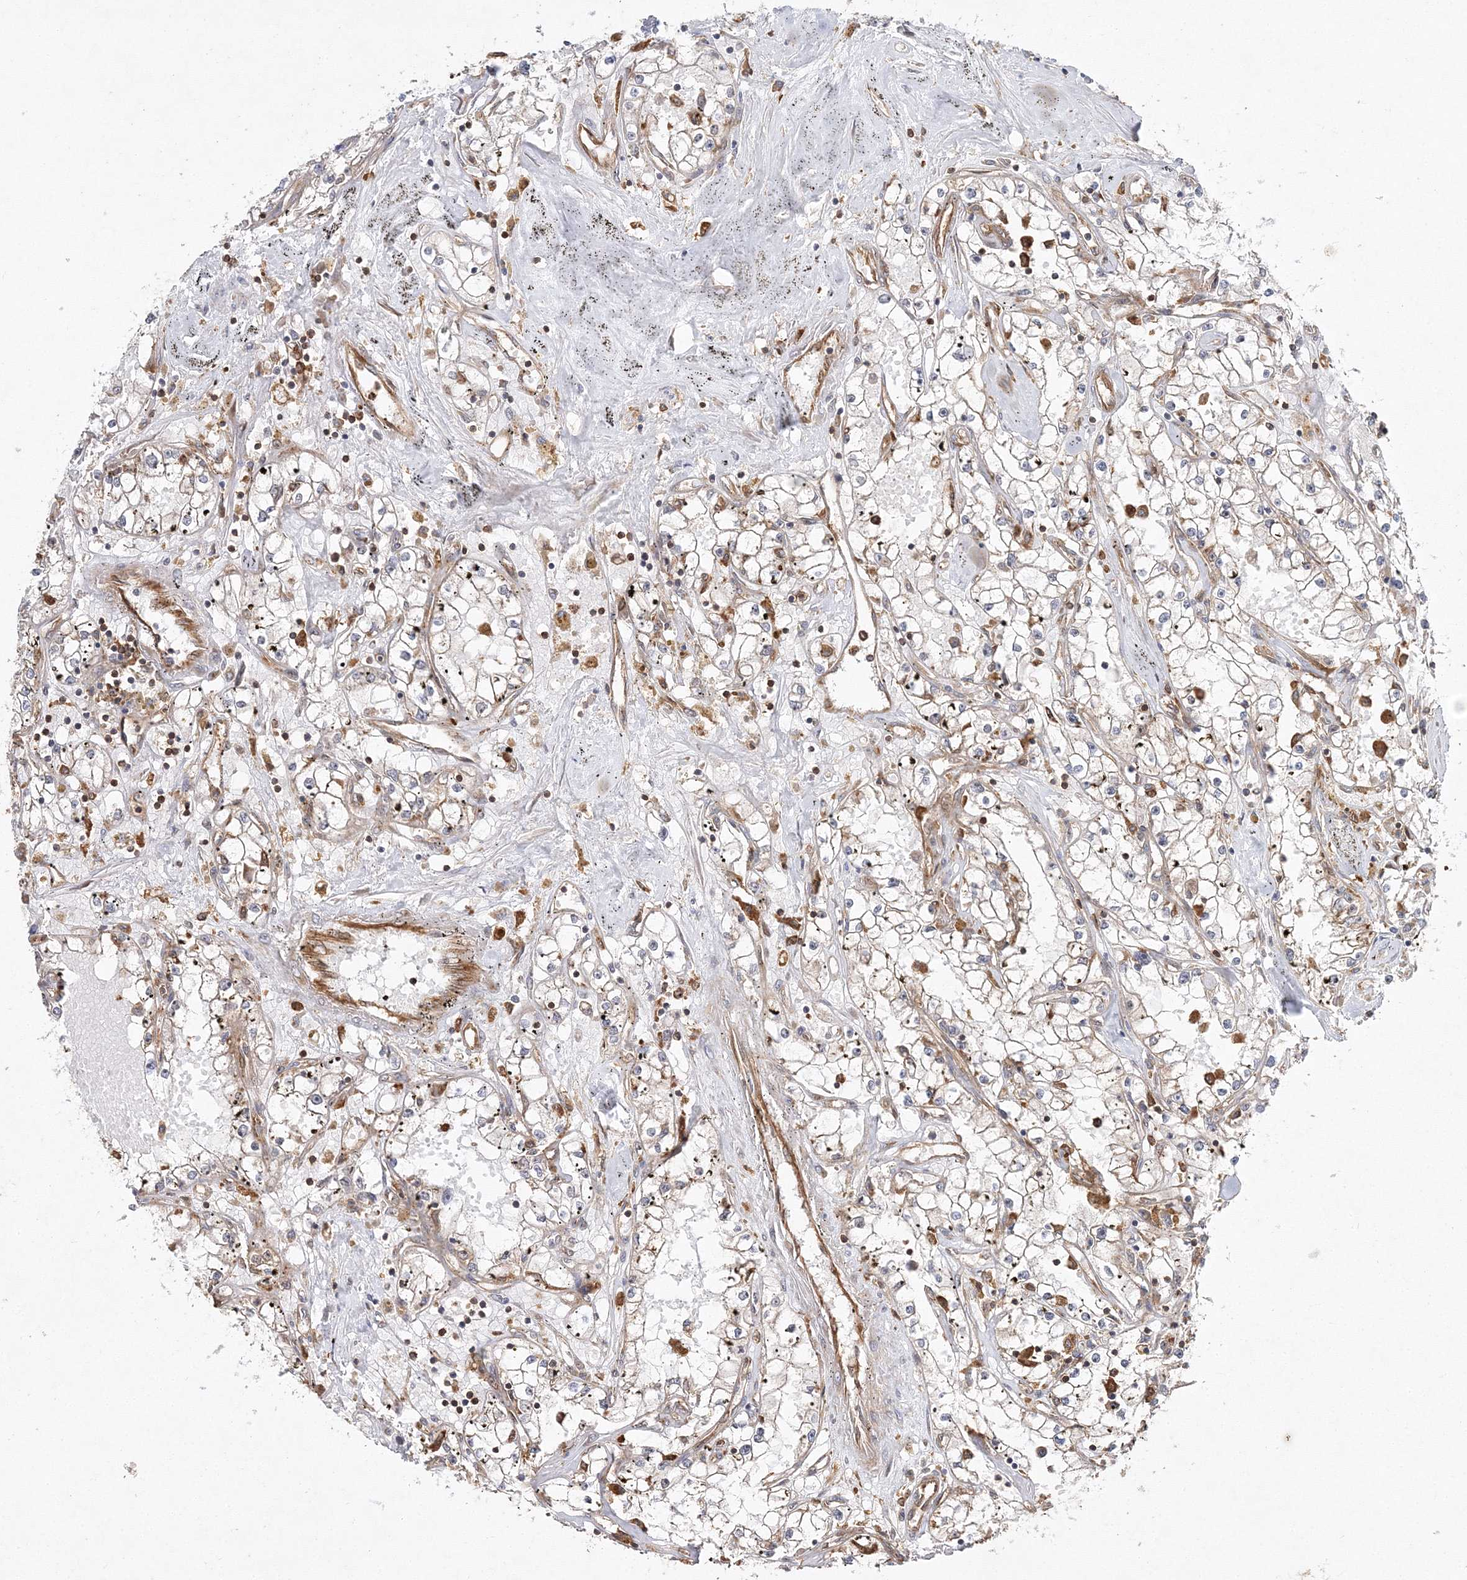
{"staining": {"intensity": "negative", "quantity": "none", "location": "none"}, "tissue": "renal cancer", "cell_type": "Tumor cells", "image_type": "cancer", "snomed": [{"axis": "morphology", "description": "Adenocarcinoma, NOS"}, {"axis": "topography", "description": "Kidney"}], "caption": "Renal cancer was stained to show a protein in brown. There is no significant expression in tumor cells.", "gene": "WDR37", "patient": {"sex": "male", "age": 56}}